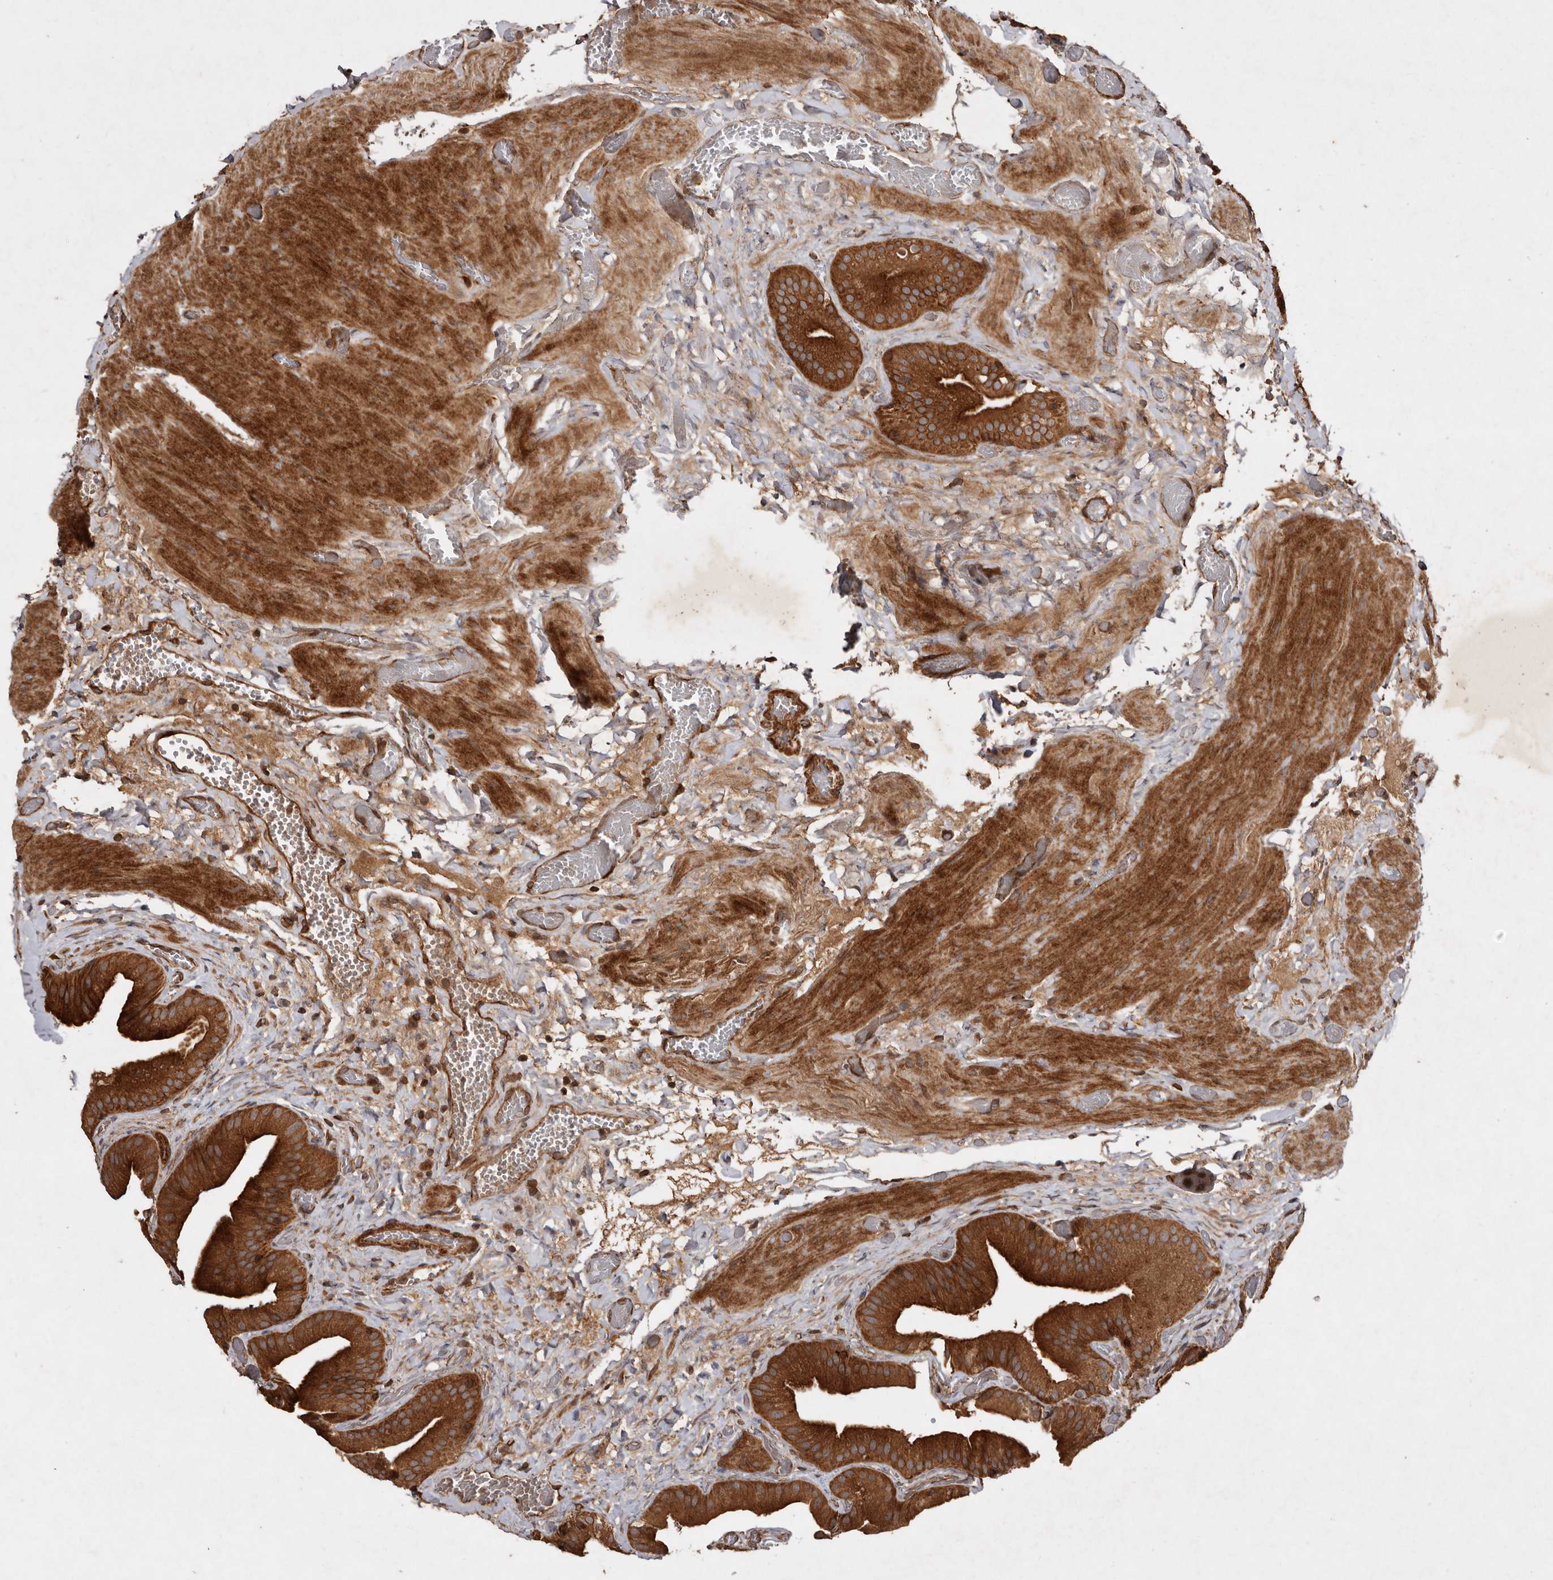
{"staining": {"intensity": "strong", "quantity": ">75%", "location": "cytoplasmic/membranous"}, "tissue": "gallbladder", "cell_type": "Glandular cells", "image_type": "normal", "snomed": [{"axis": "morphology", "description": "Normal tissue, NOS"}, {"axis": "topography", "description": "Gallbladder"}], "caption": "DAB immunohistochemical staining of unremarkable human gallbladder exhibits strong cytoplasmic/membranous protein expression in approximately >75% of glandular cells.", "gene": "STK36", "patient": {"sex": "female", "age": 64}}